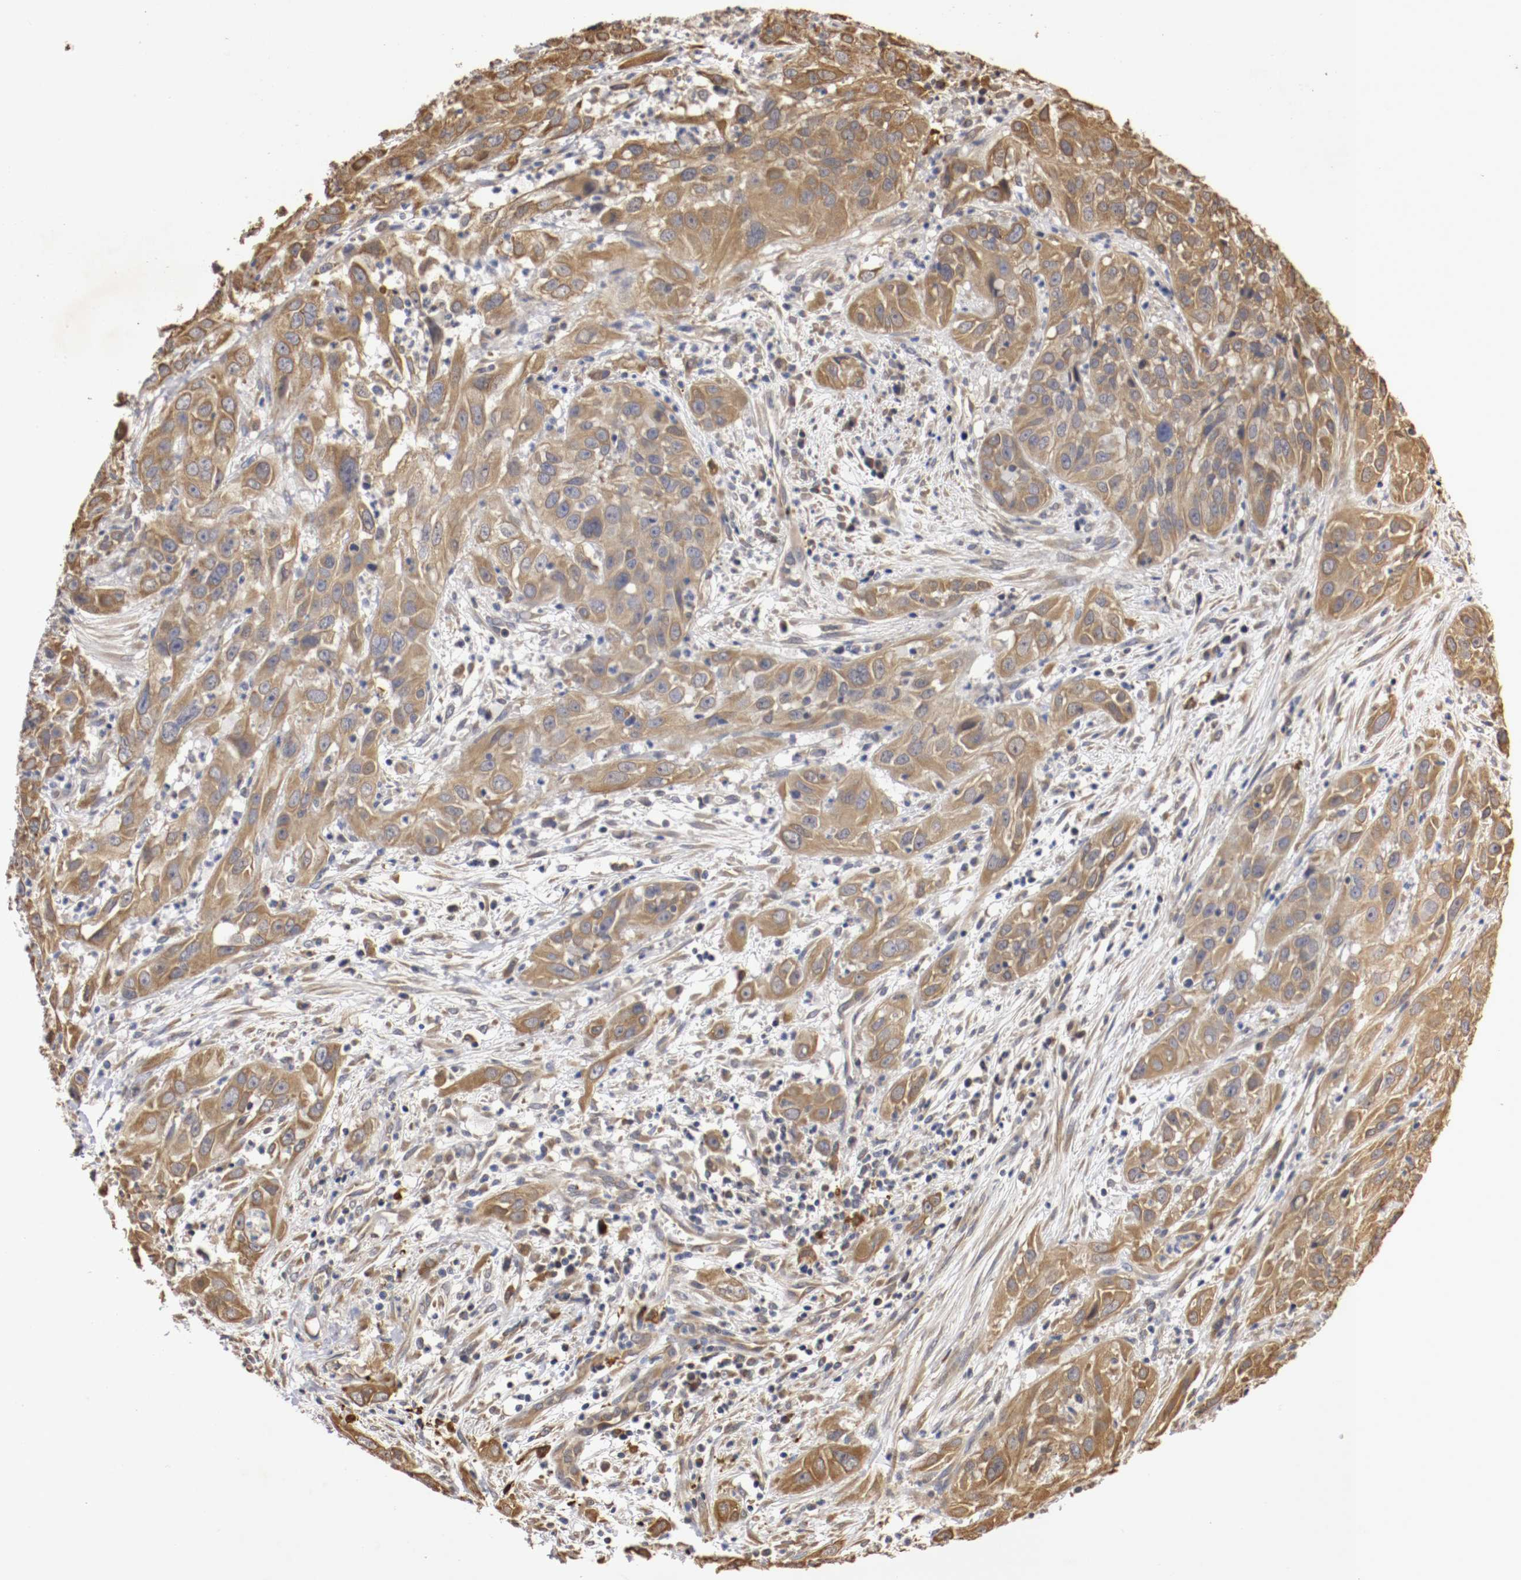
{"staining": {"intensity": "moderate", "quantity": ">75%", "location": "cytoplasmic/membranous"}, "tissue": "cervical cancer", "cell_type": "Tumor cells", "image_type": "cancer", "snomed": [{"axis": "morphology", "description": "Squamous cell carcinoma, NOS"}, {"axis": "topography", "description": "Cervix"}], "caption": "A high-resolution image shows IHC staining of cervical cancer (squamous cell carcinoma), which shows moderate cytoplasmic/membranous staining in about >75% of tumor cells. Using DAB (brown) and hematoxylin (blue) stains, captured at high magnification using brightfield microscopy.", "gene": "VEZT", "patient": {"sex": "female", "age": 32}}